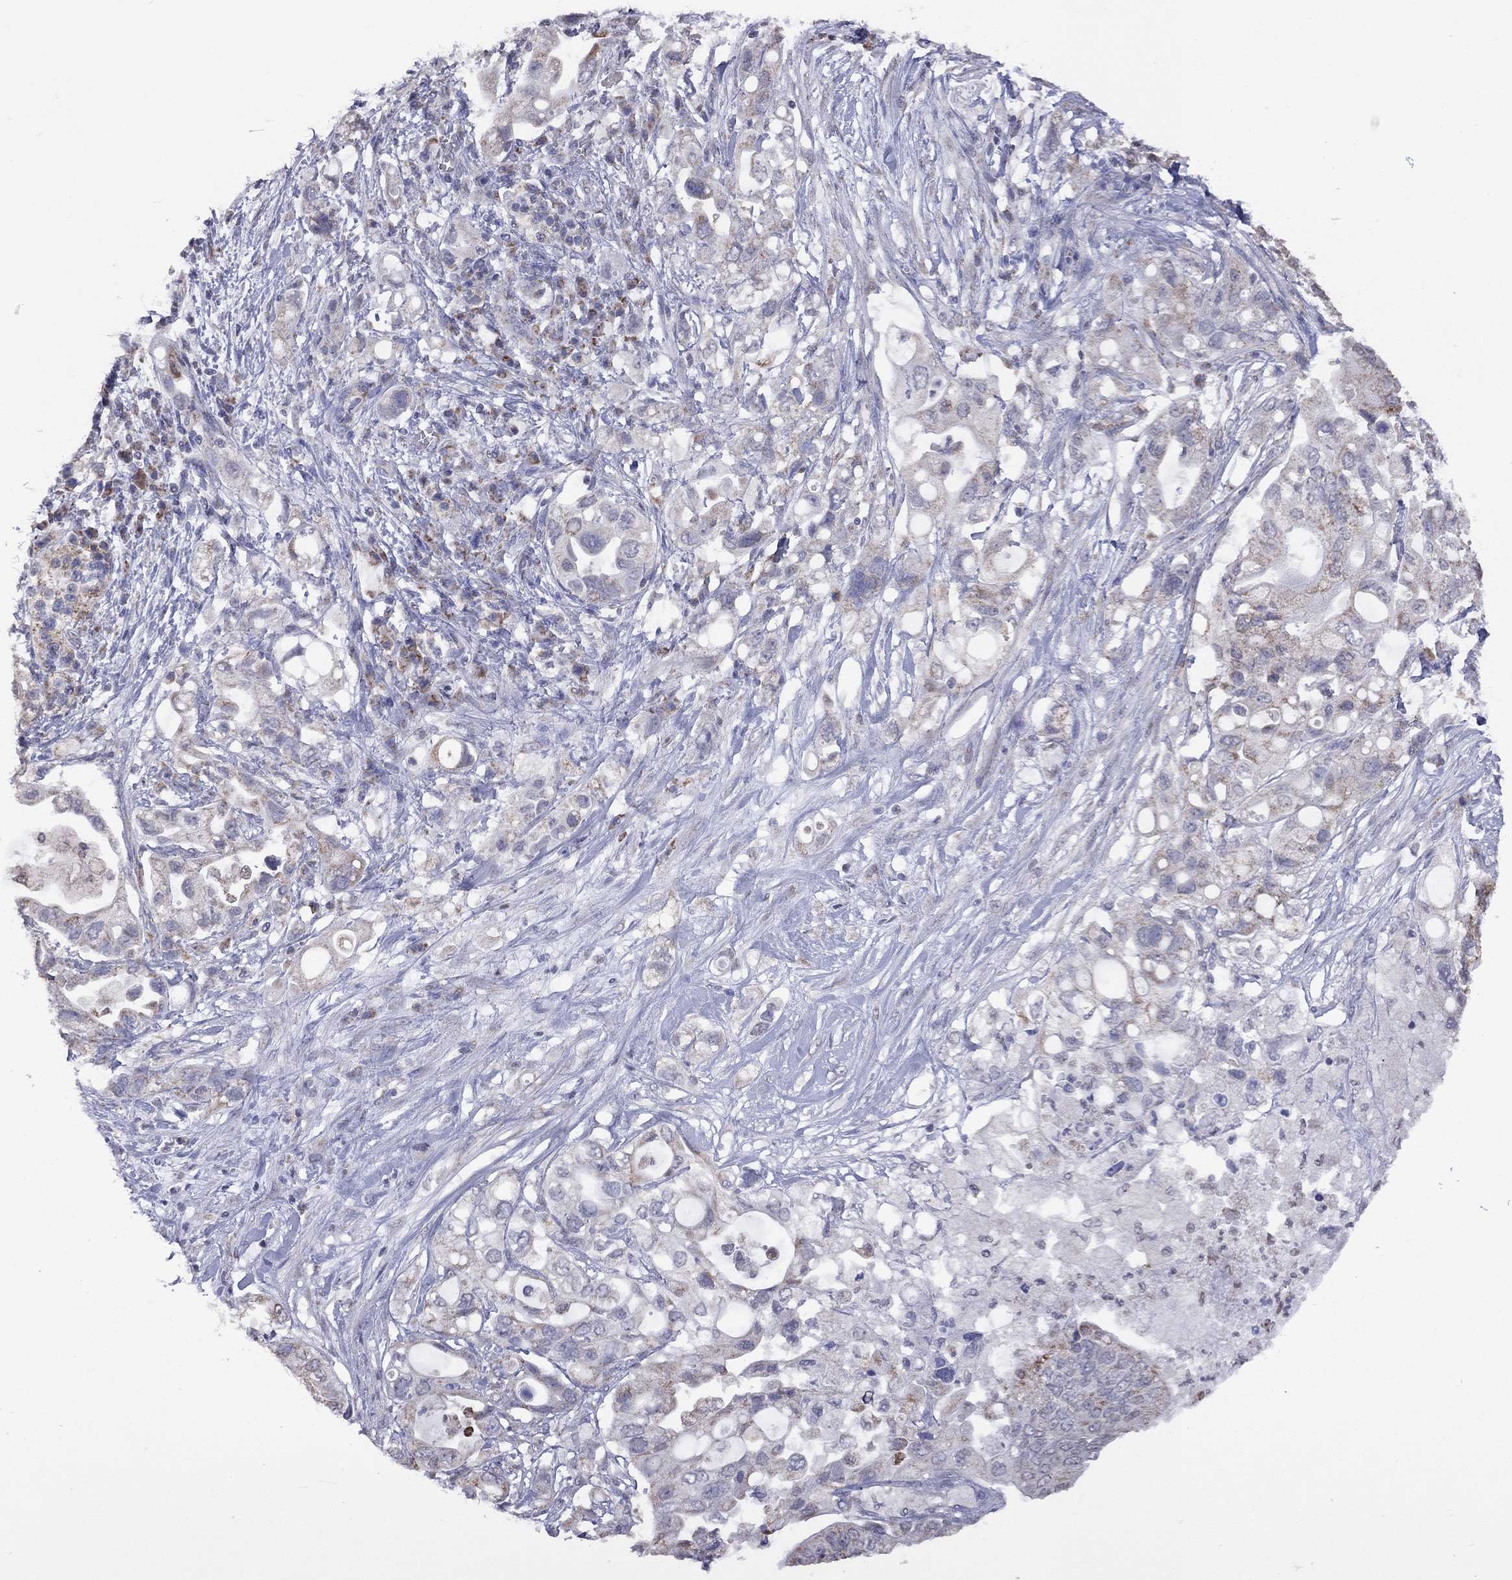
{"staining": {"intensity": "moderate", "quantity": "25%-75%", "location": "cytoplasmic/membranous"}, "tissue": "pancreatic cancer", "cell_type": "Tumor cells", "image_type": "cancer", "snomed": [{"axis": "morphology", "description": "Adenocarcinoma, NOS"}, {"axis": "topography", "description": "Pancreas"}], "caption": "The micrograph exhibits a brown stain indicating the presence of a protein in the cytoplasmic/membranous of tumor cells in pancreatic cancer. (brown staining indicates protein expression, while blue staining denotes nuclei).", "gene": "NDUFB1", "patient": {"sex": "female", "age": 72}}